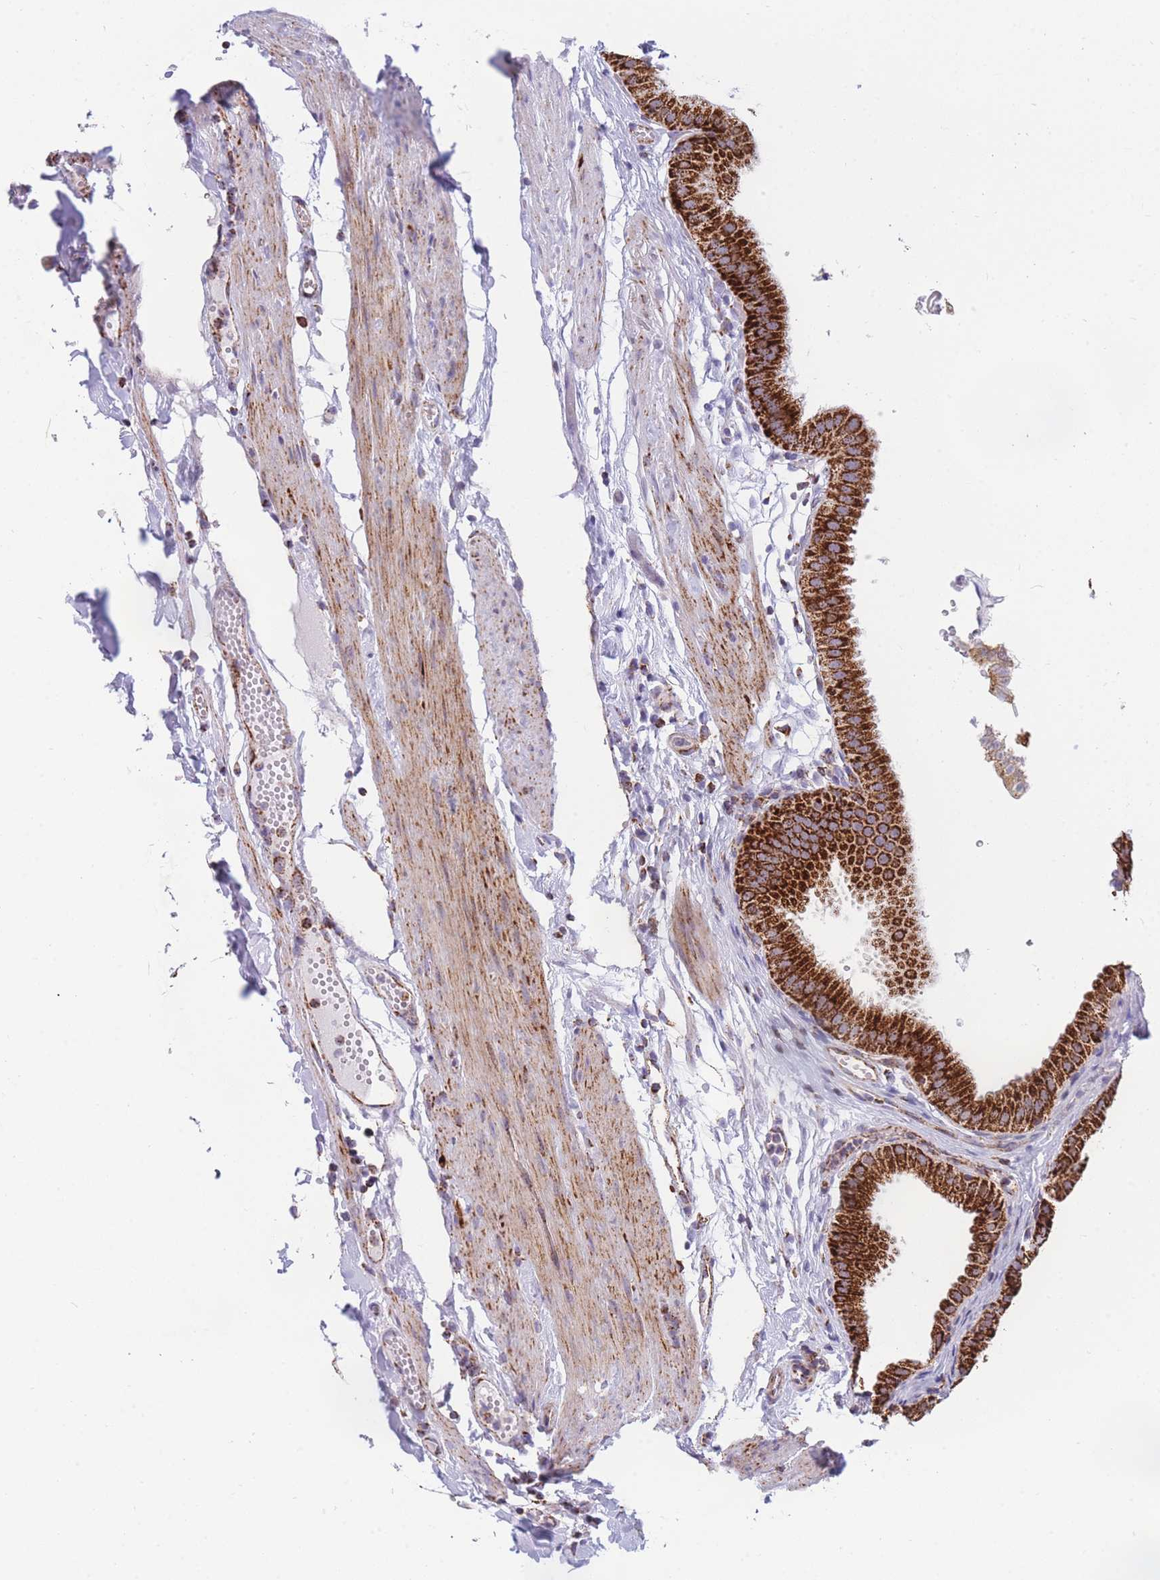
{"staining": {"intensity": "strong", "quantity": ">75%", "location": "cytoplasmic/membranous"}, "tissue": "gallbladder", "cell_type": "Glandular cells", "image_type": "normal", "snomed": [{"axis": "morphology", "description": "Normal tissue, NOS"}, {"axis": "topography", "description": "Gallbladder"}], "caption": "Gallbladder stained with DAB (3,3'-diaminobenzidine) IHC demonstrates high levels of strong cytoplasmic/membranous staining in about >75% of glandular cells.", "gene": "DDX49", "patient": {"sex": "female", "age": 61}}